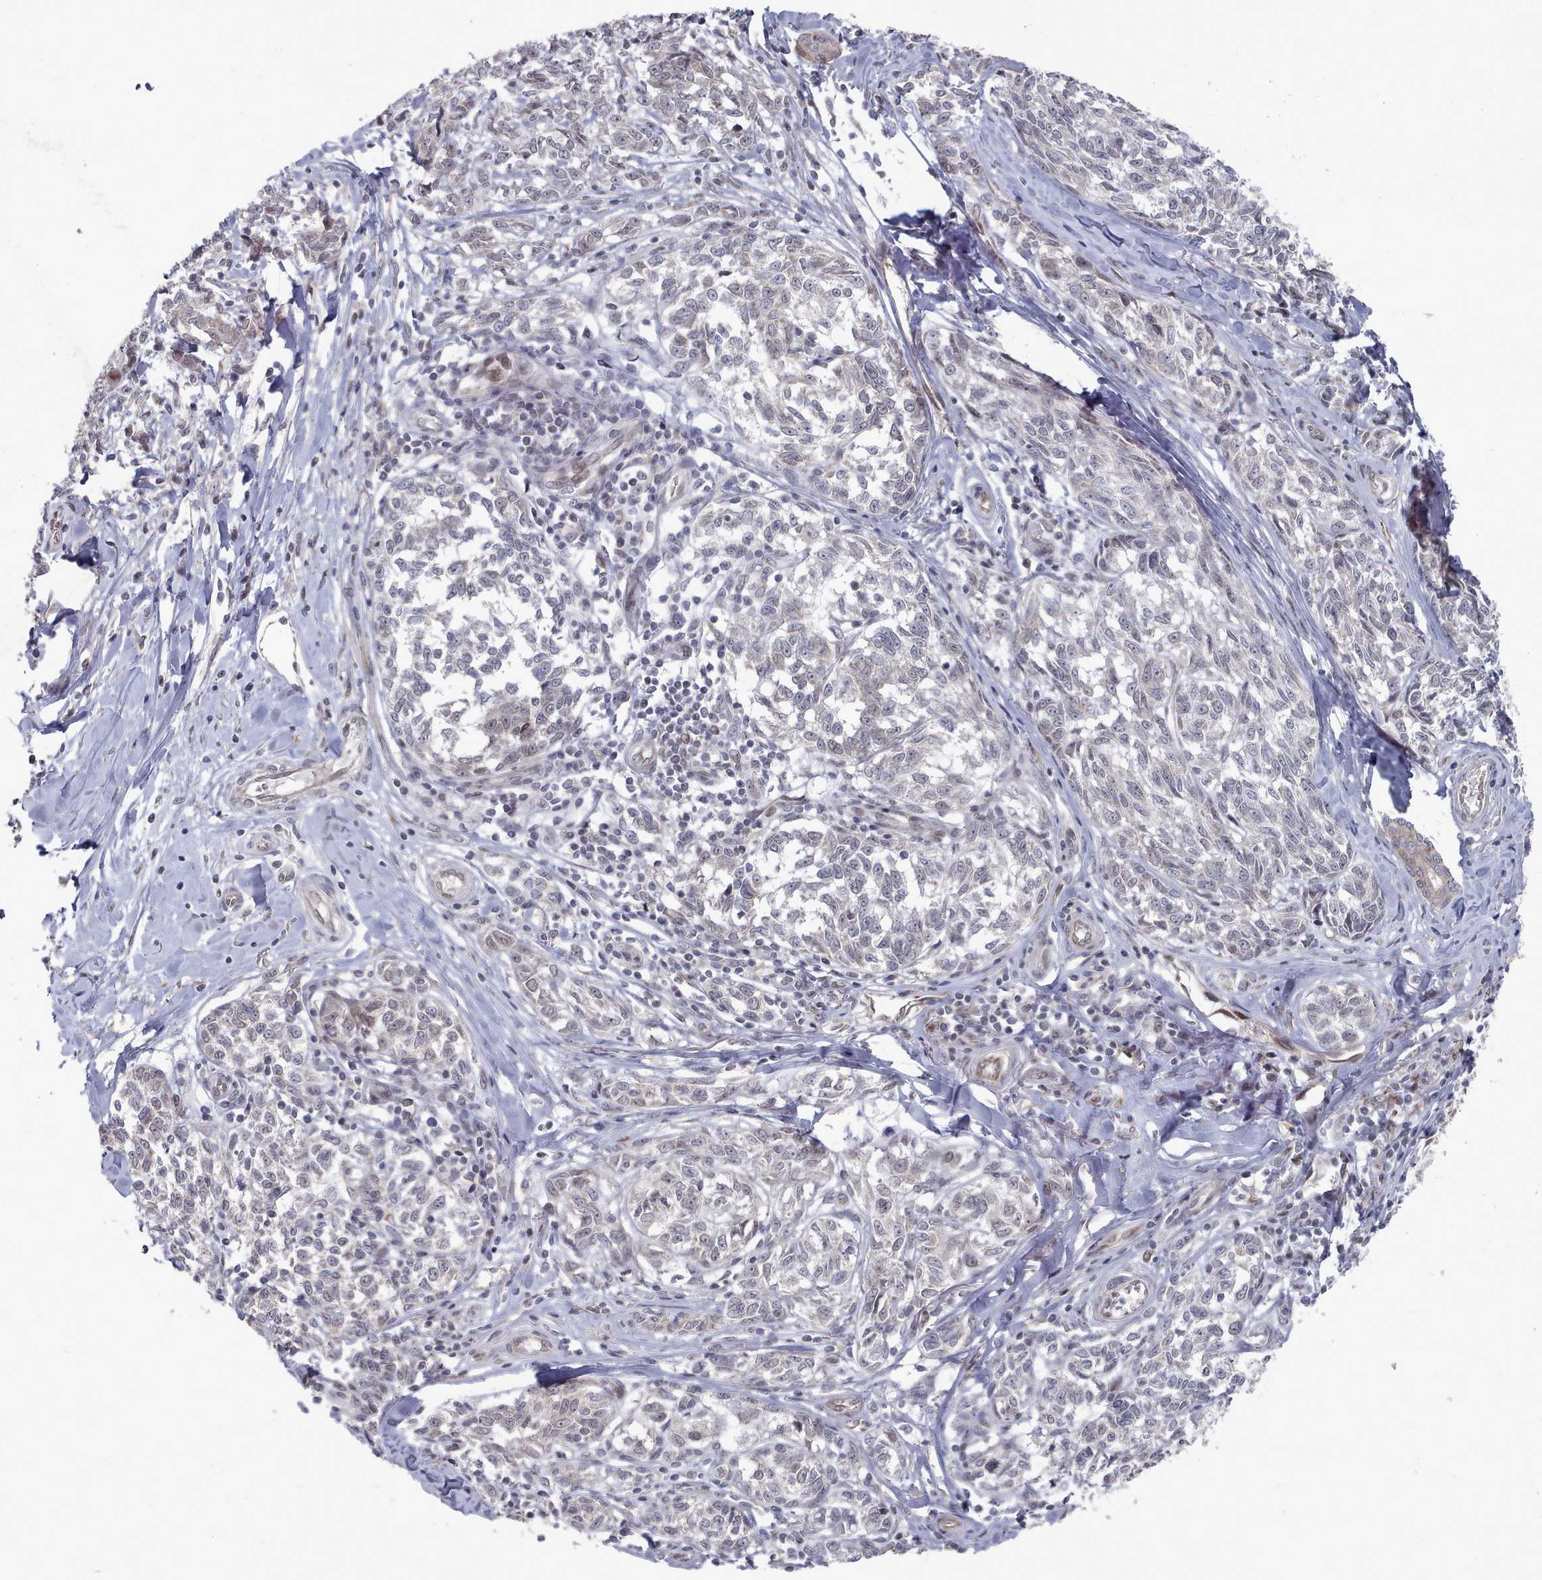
{"staining": {"intensity": "negative", "quantity": "none", "location": "none"}, "tissue": "melanoma", "cell_type": "Tumor cells", "image_type": "cancer", "snomed": [{"axis": "morphology", "description": "Normal tissue, NOS"}, {"axis": "morphology", "description": "Malignant melanoma, NOS"}, {"axis": "topography", "description": "Skin"}], "caption": "A high-resolution image shows IHC staining of melanoma, which reveals no significant positivity in tumor cells.", "gene": "CPSF4", "patient": {"sex": "female", "age": 64}}